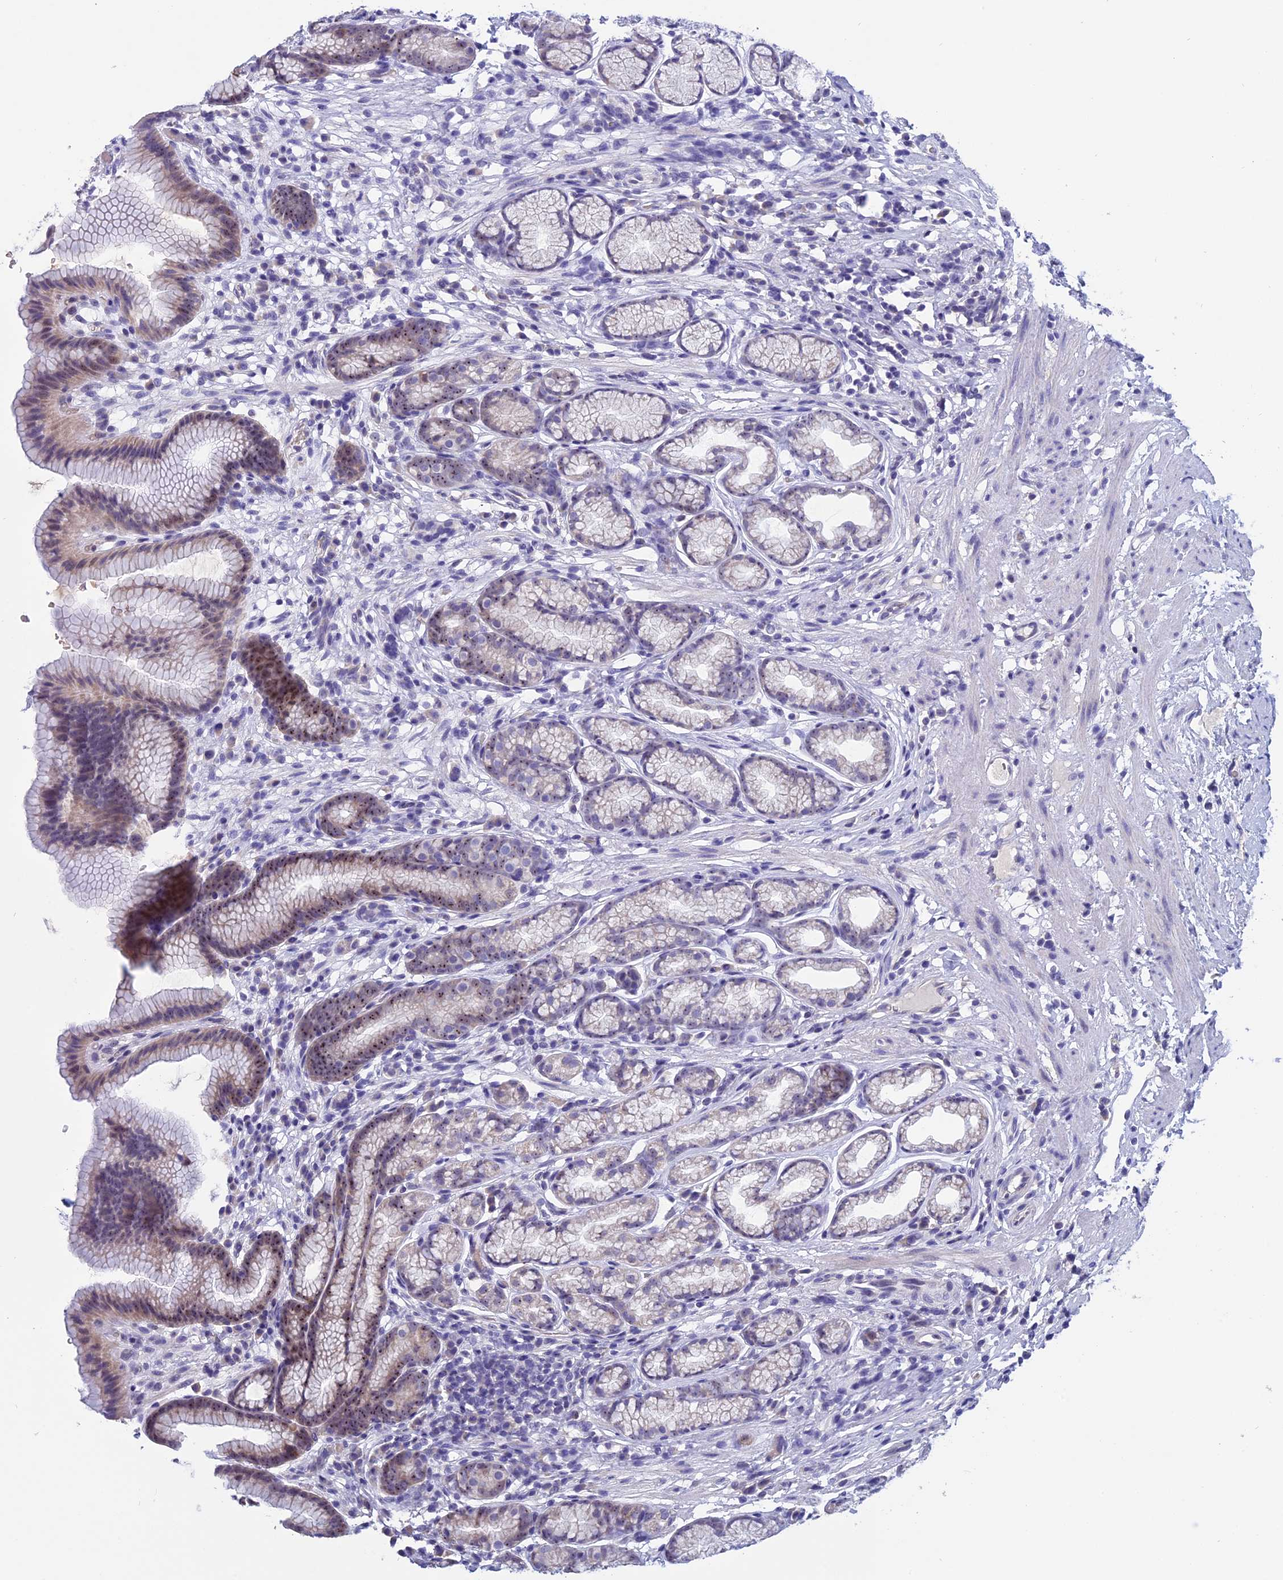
{"staining": {"intensity": "moderate", "quantity": "25%-75%", "location": "cytoplasmic/membranous,nuclear"}, "tissue": "stomach", "cell_type": "Glandular cells", "image_type": "normal", "snomed": [{"axis": "morphology", "description": "Normal tissue, NOS"}, {"axis": "topography", "description": "Stomach"}], "caption": "The micrograph exhibits staining of normal stomach, revealing moderate cytoplasmic/membranous,nuclear protein staining (brown color) within glandular cells. Using DAB (3,3'-diaminobenzidine) (brown) and hematoxylin (blue) stains, captured at high magnification using brightfield microscopy.", "gene": "KNOP1", "patient": {"sex": "male", "age": 42}}